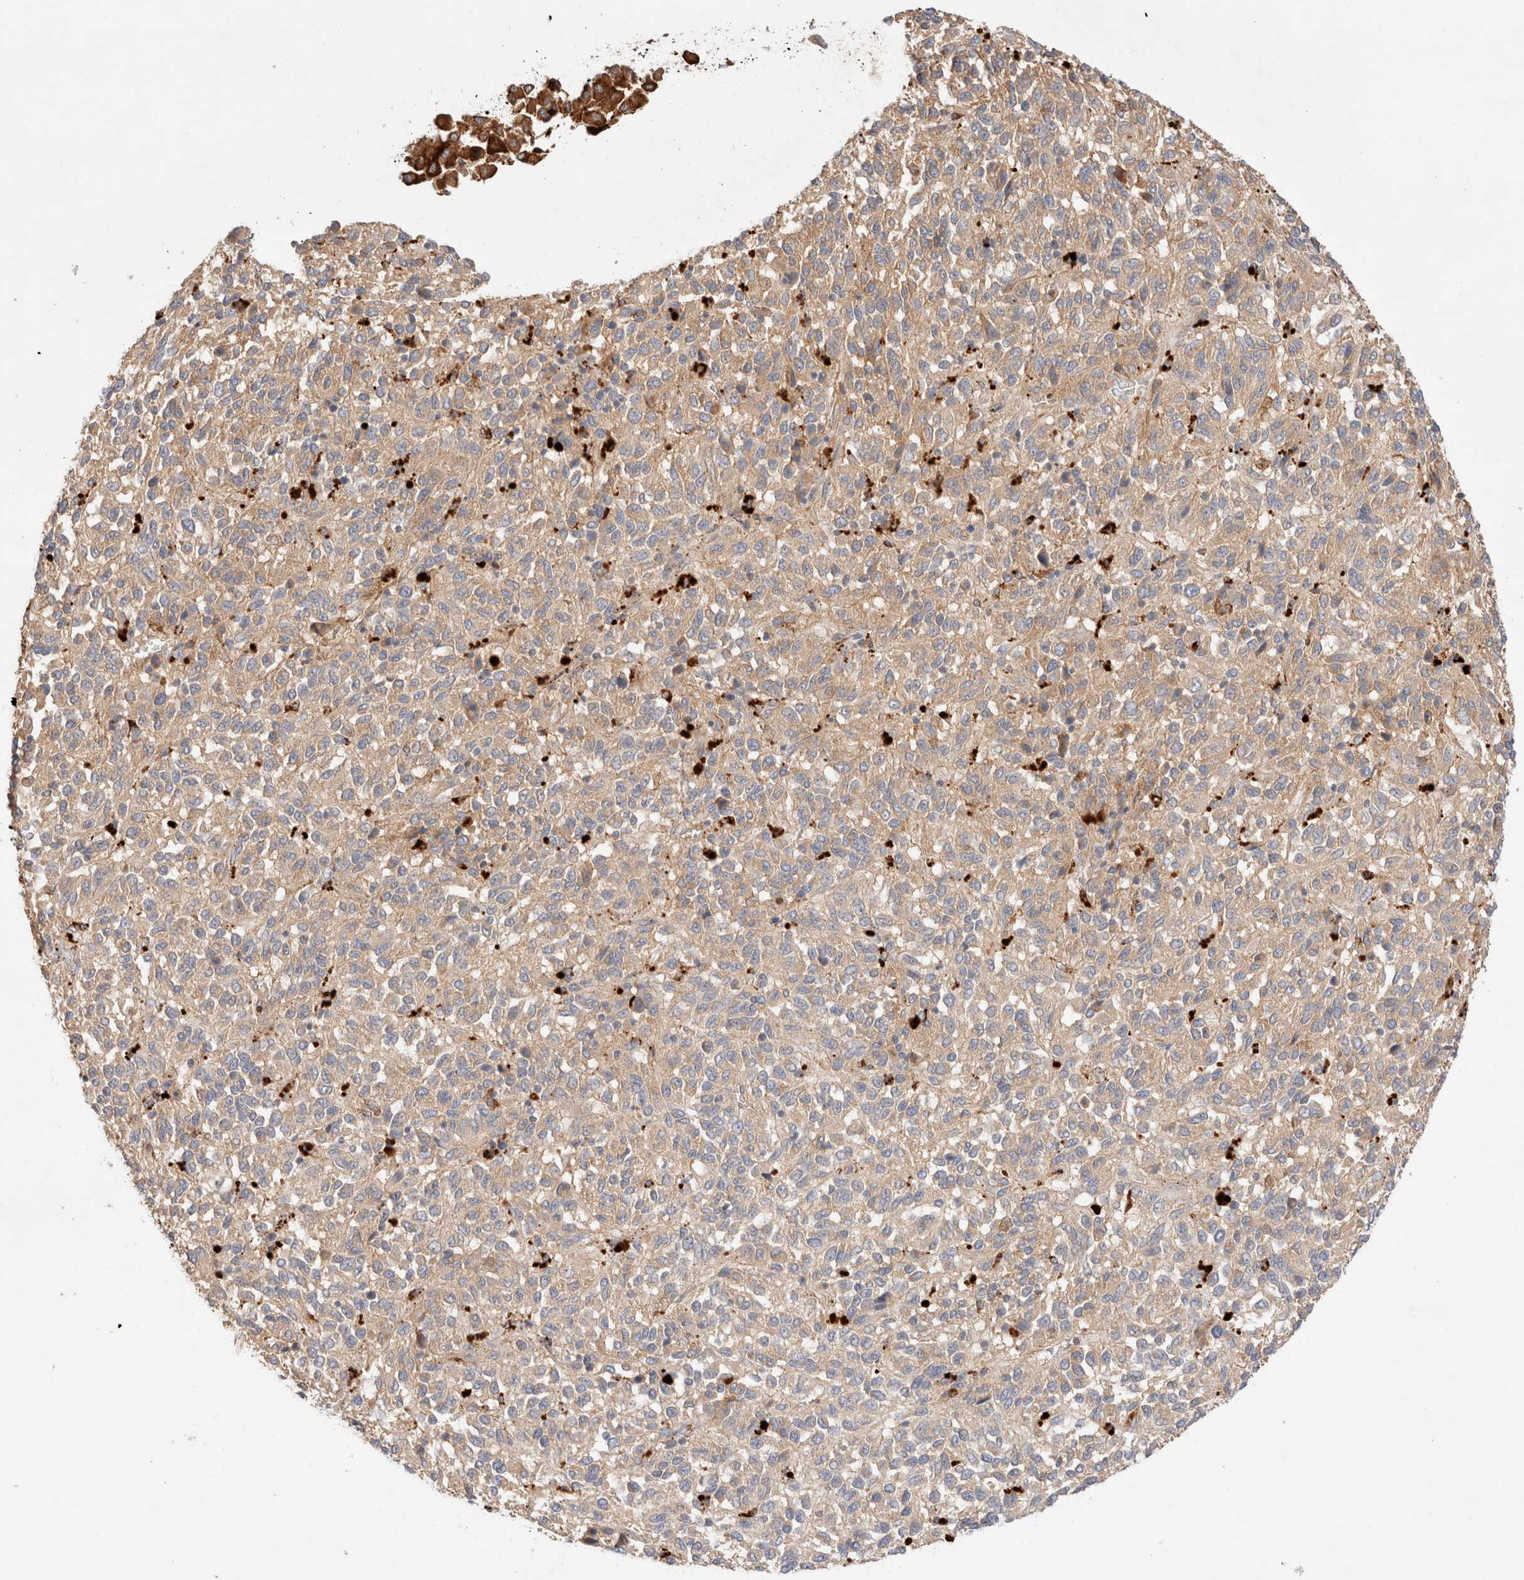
{"staining": {"intensity": "weak", "quantity": ">75%", "location": "cytoplasmic/membranous"}, "tissue": "melanoma", "cell_type": "Tumor cells", "image_type": "cancer", "snomed": [{"axis": "morphology", "description": "Malignant melanoma, Metastatic site"}, {"axis": "topography", "description": "Lung"}], "caption": "About >75% of tumor cells in human melanoma demonstrate weak cytoplasmic/membranous protein positivity as visualized by brown immunohistochemical staining.", "gene": "RABEPK", "patient": {"sex": "male", "age": 64}}